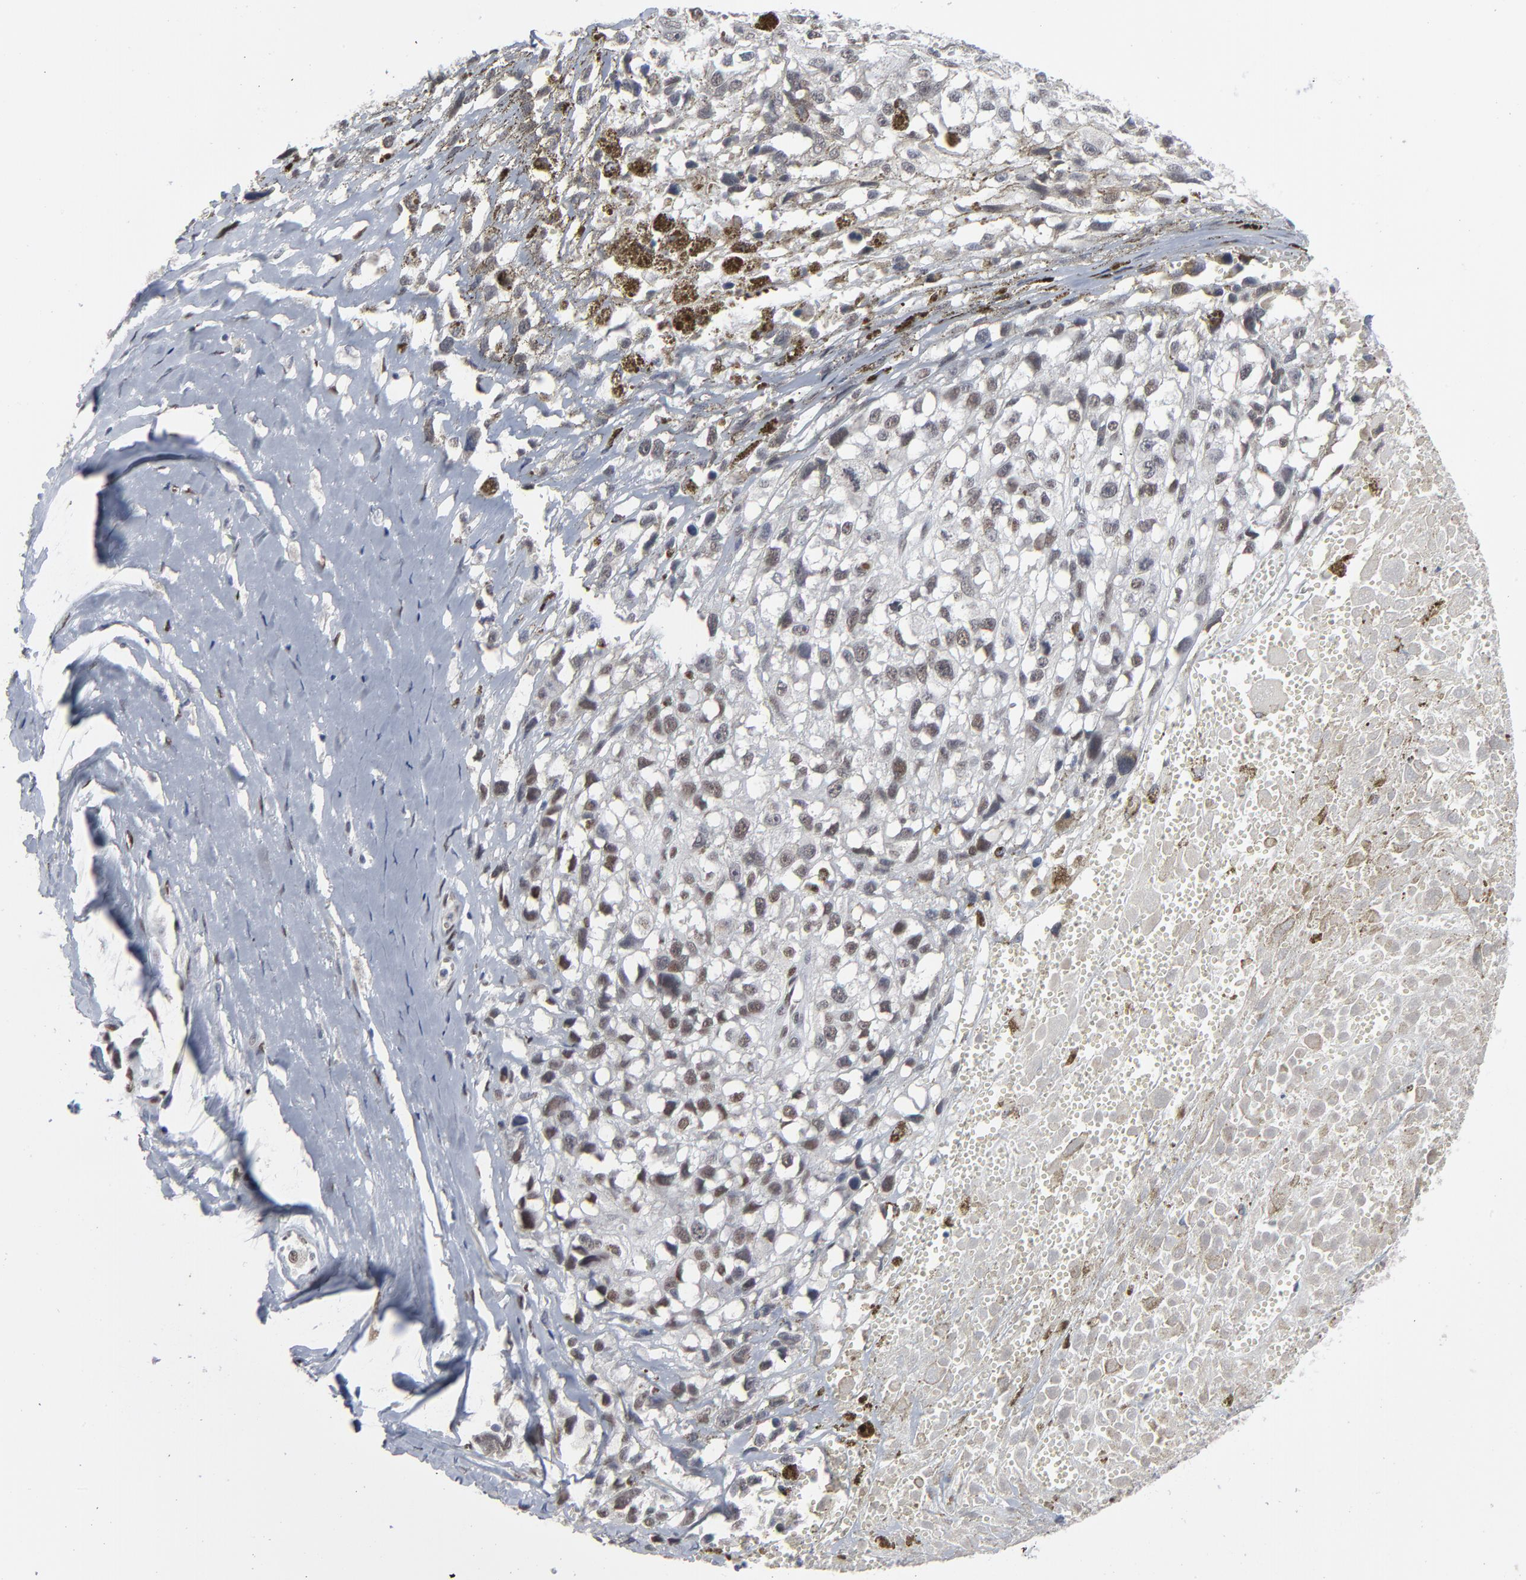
{"staining": {"intensity": "weak", "quantity": "25%-75%", "location": "nuclear"}, "tissue": "melanoma", "cell_type": "Tumor cells", "image_type": "cancer", "snomed": [{"axis": "morphology", "description": "Malignant melanoma, Metastatic site"}, {"axis": "topography", "description": "Lymph node"}], "caption": "Protein analysis of malignant melanoma (metastatic site) tissue exhibits weak nuclear expression in approximately 25%-75% of tumor cells.", "gene": "ATF7", "patient": {"sex": "male", "age": 59}}